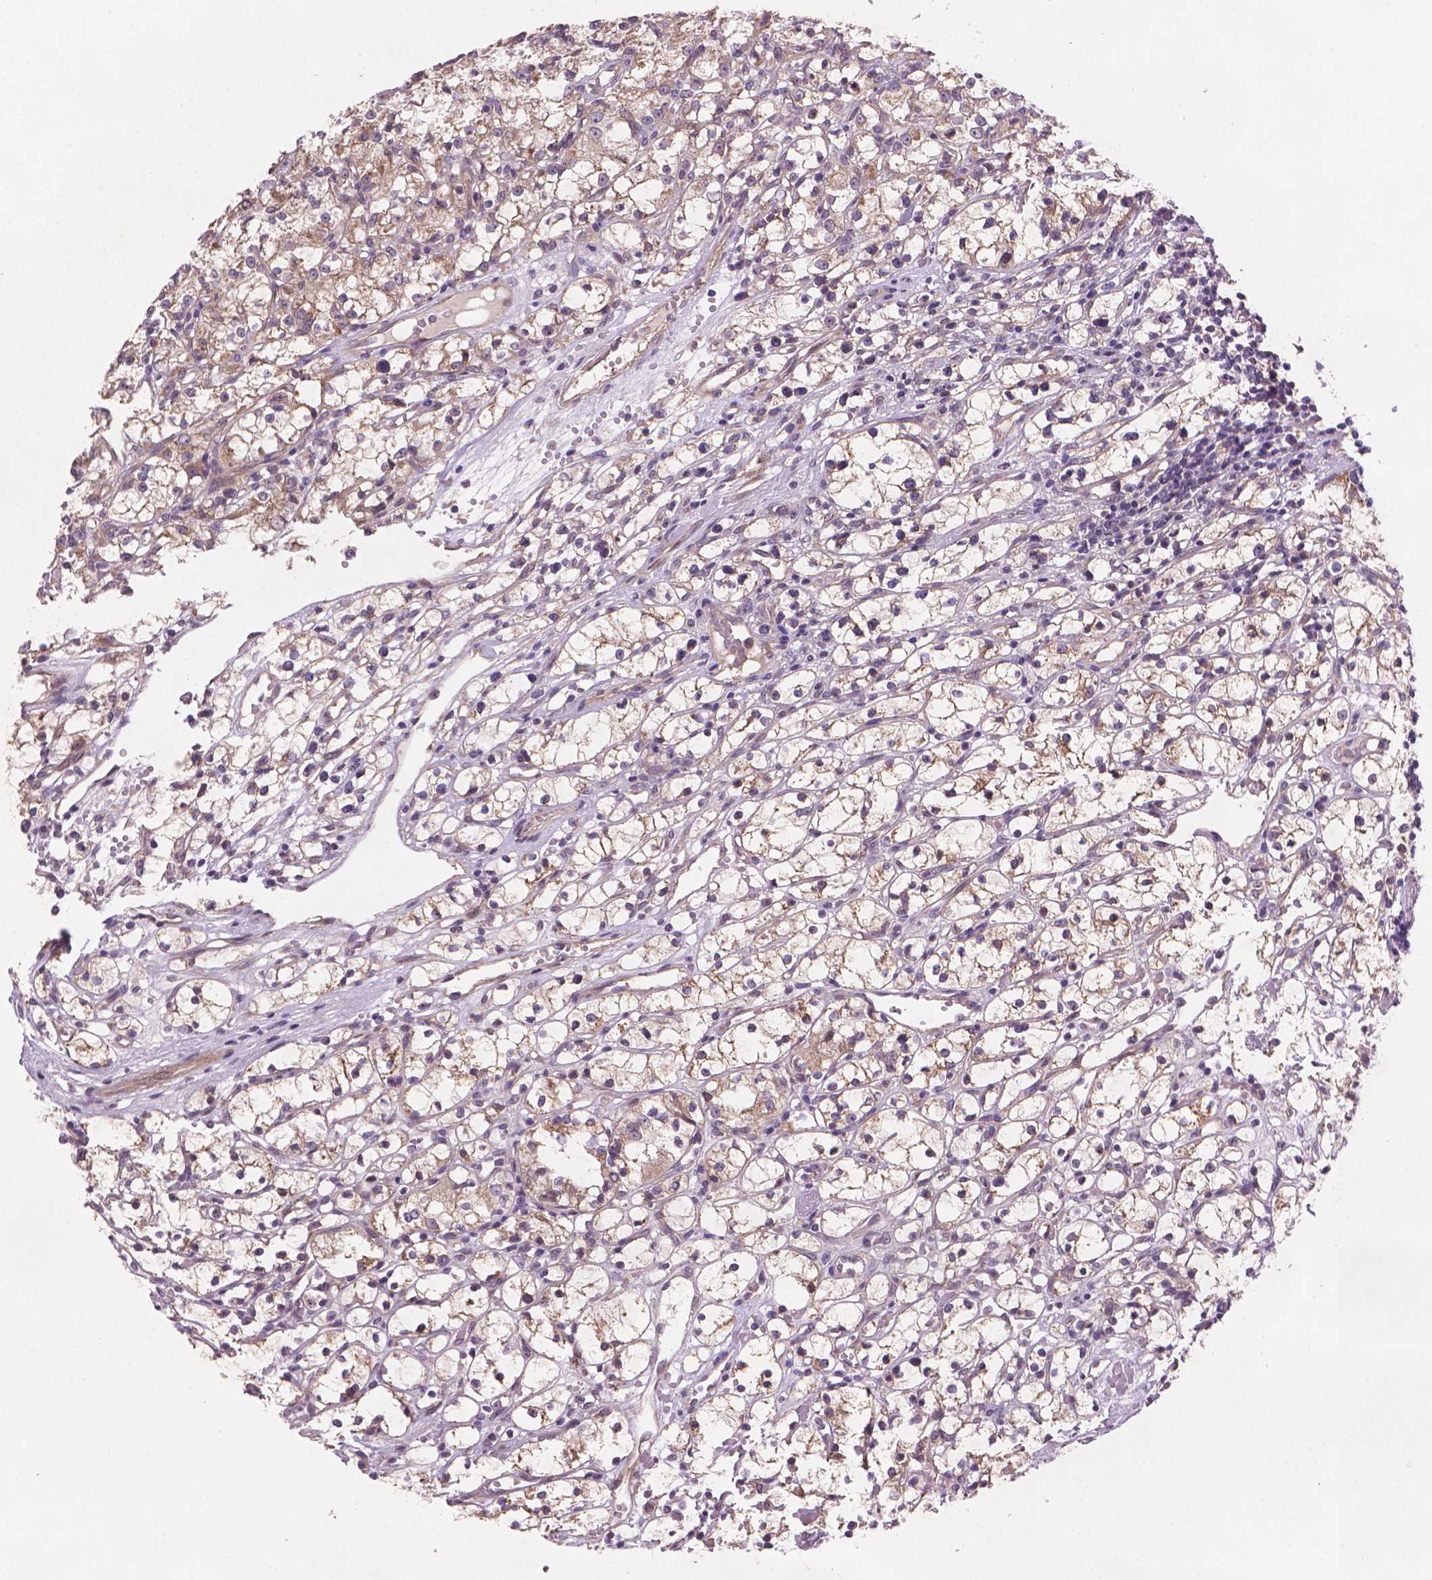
{"staining": {"intensity": "weak", "quantity": "25%-75%", "location": "cytoplasmic/membranous"}, "tissue": "renal cancer", "cell_type": "Tumor cells", "image_type": "cancer", "snomed": [{"axis": "morphology", "description": "Adenocarcinoma, NOS"}, {"axis": "topography", "description": "Kidney"}], "caption": "An IHC micrograph of neoplastic tissue is shown. Protein staining in brown highlights weak cytoplasmic/membranous positivity in renal cancer (adenocarcinoma) within tumor cells.", "gene": "AMMECR1", "patient": {"sex": "female", "age": 59}}